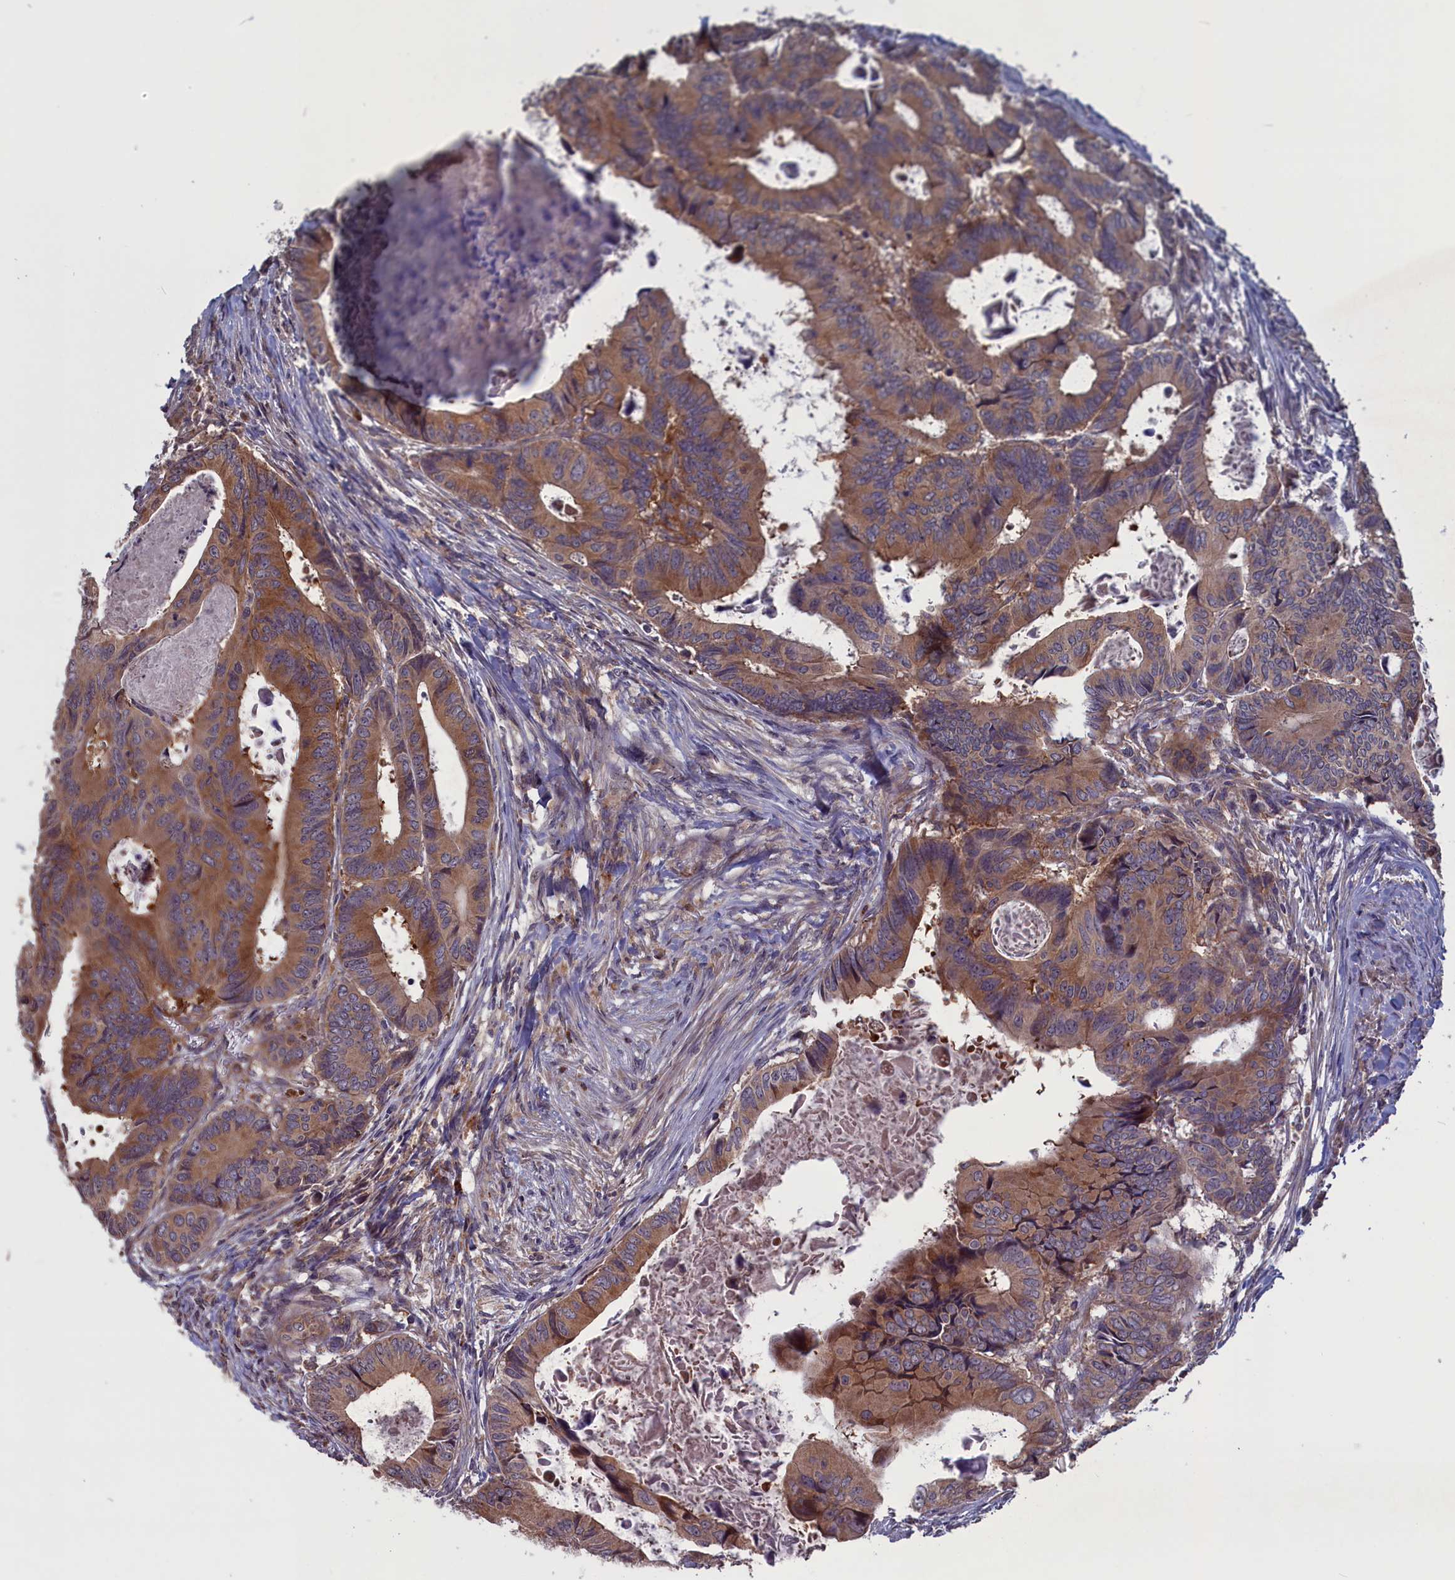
{"staining": {"intensity": "moderate", "quantity": ">75%", "location": "cytoplasmic/membranous"}, "tissue": "colorectal cancer", "cell_type": "Tumor cells", "image_type": "cancer", "snomed": [{"axis": "morphology", "description": "Adenocarcinoma, NOS"}, {"axis": "topography", "description": "Colon"}], "caption": "An image of human colorectal adenocarcinoma stained for a protein shows moderate cytoplasmic/membranous brown staining in tumor cells. The staining was performed using DAB, with brown indicating positive protein expression. Nuclei are stained blue with hematoxylin.", "gene": "CACTIN", "patient": {"sex": "male", "age": 85}}